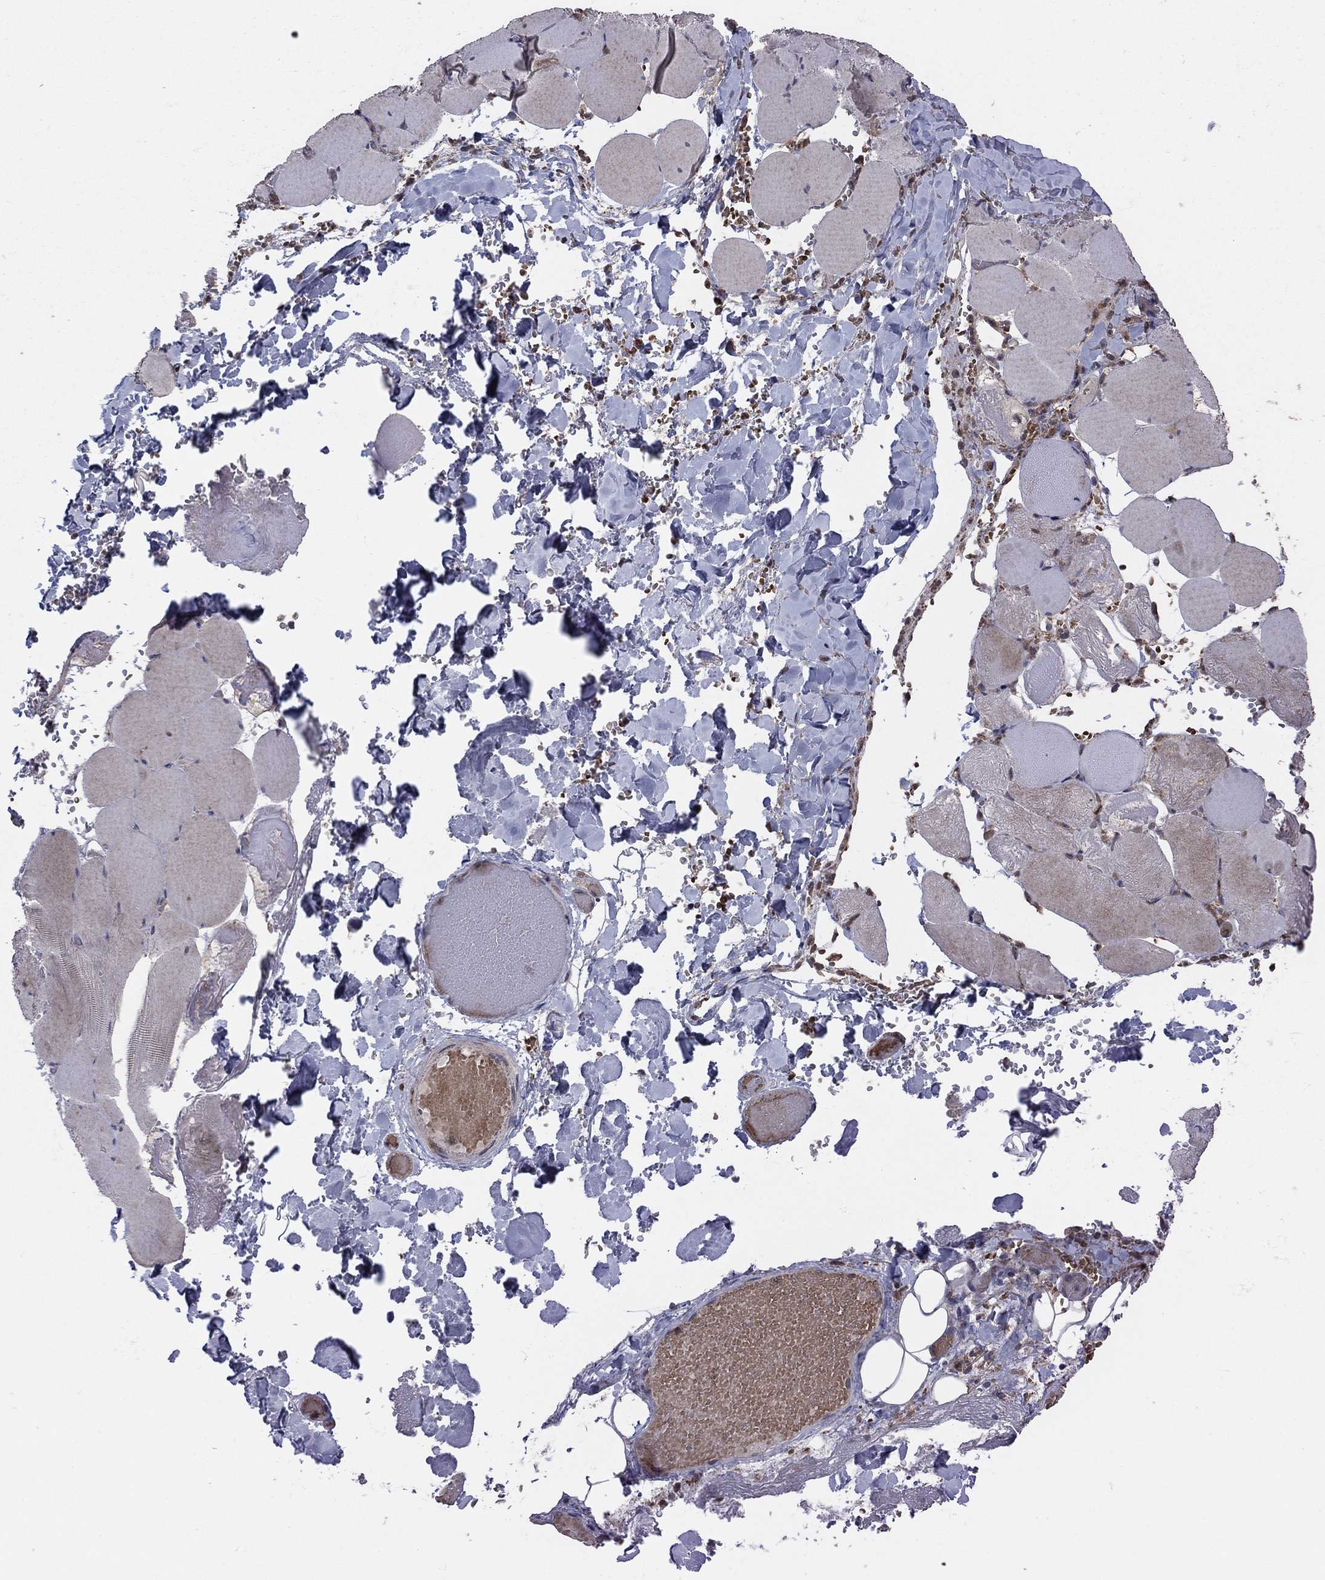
{"staining": {"intensity": "weak", "quantity": "<25%", "location": "cytoplasmic/membranous"}, "tissue": "skeletal muscle", "cell_type": "Myocytes", "image_type": "normal", "snomed": [{"axis": "morphology", "description": "Normal tissue, NOS"}, {"axis": "morphology", "description": "Malignant melanoma, Metastatic site"}, {"axis": "topography", "description": "Skeletal muscle"}], "caption": "Myocytes show no significant protein staining in unremarkable skeletal muscle. (DAB immunohistochemistry (IHC), high magnification).", "gene": "MEA1", "patient": {"sex": "male", "age": 50}}